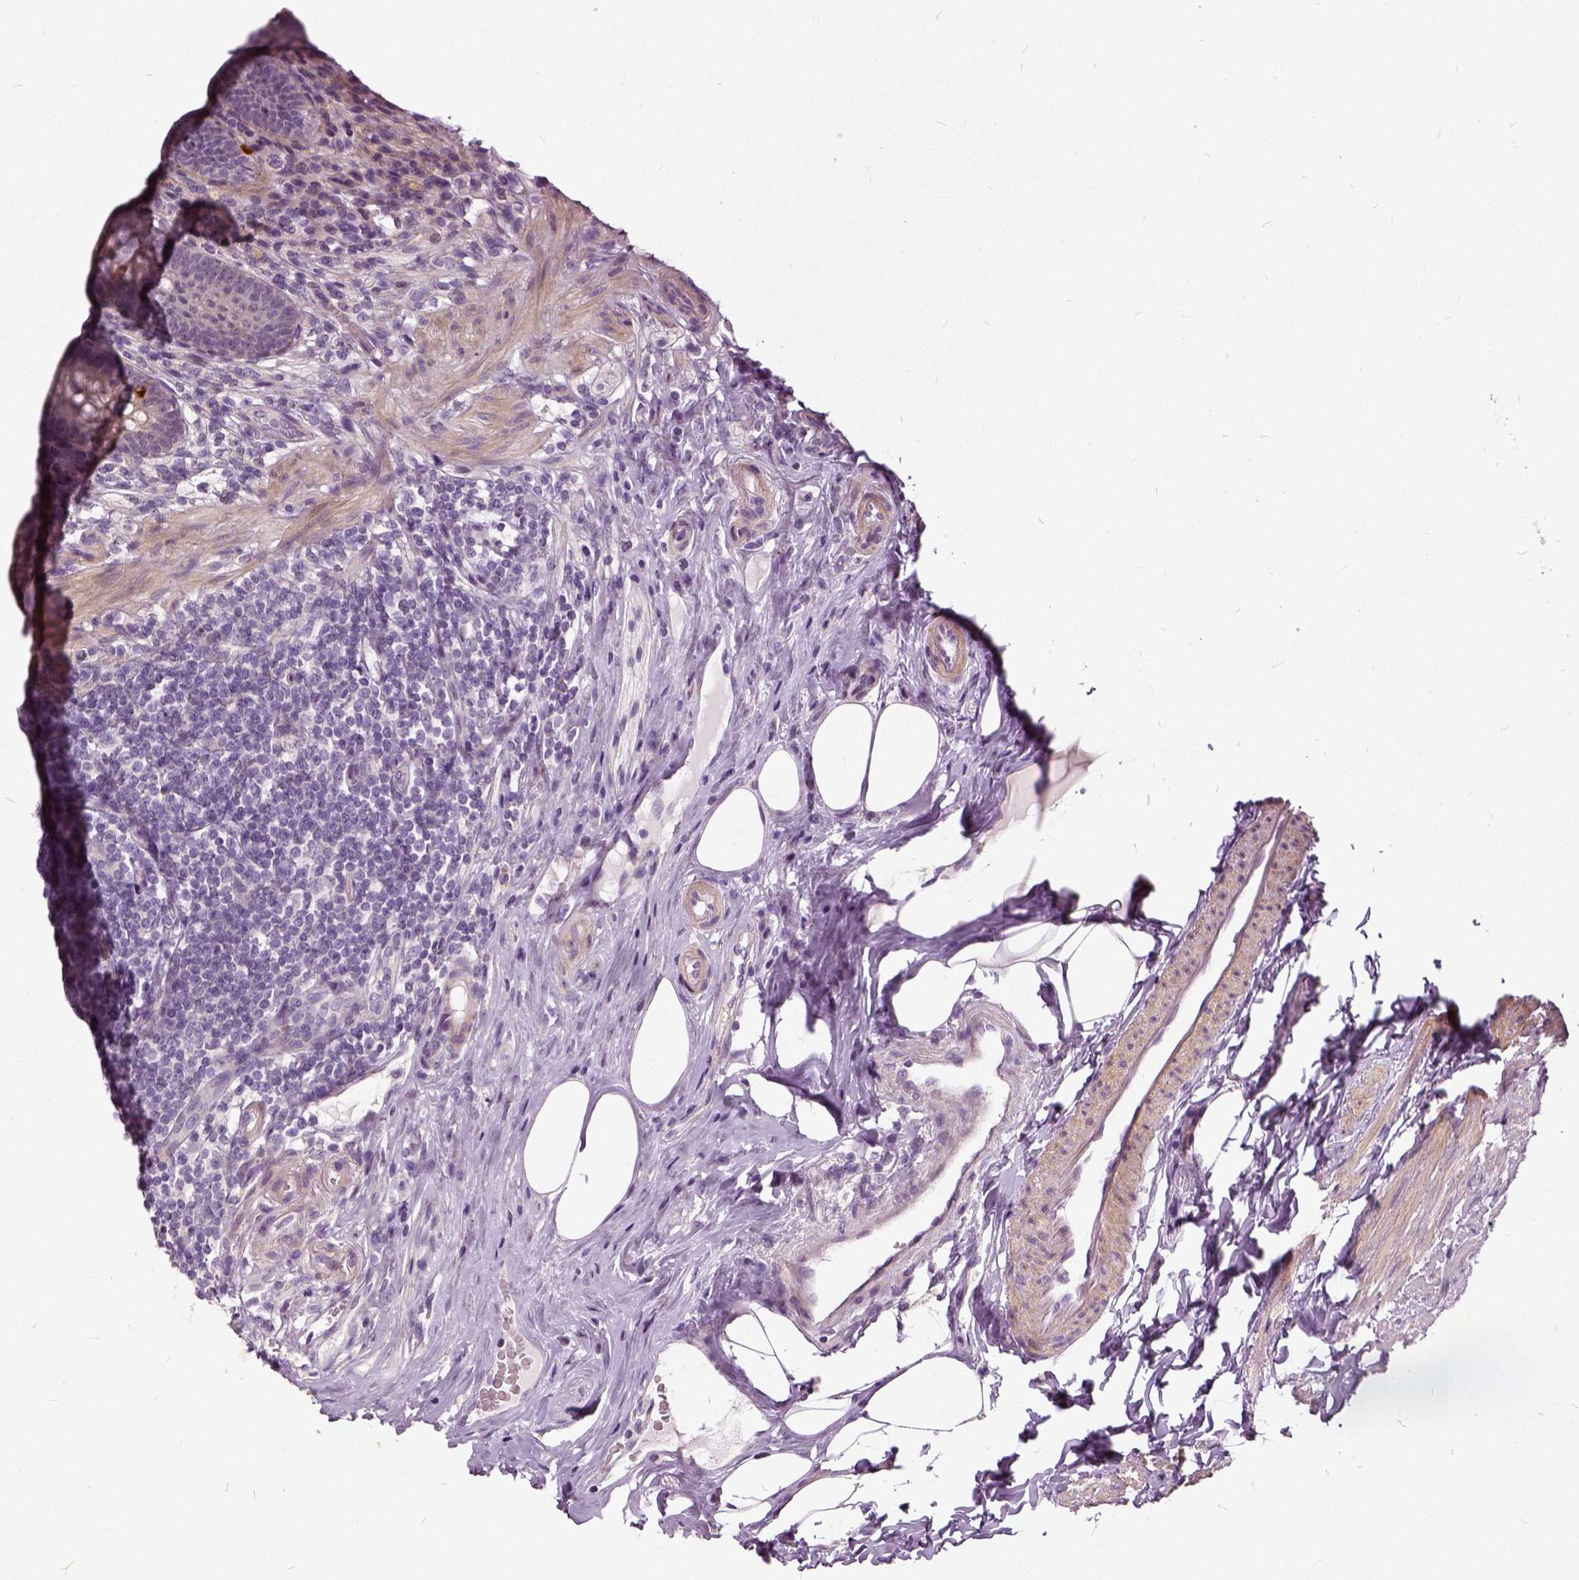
{"staining": {"intensity": "moderate", "quantity": "25%-75%", "location": "cytoplasmic/membranous"}, "tissue": "appendix", "cell_type": "Glandular cells", "image_type": "normal", "snomed": [{"axis": "morphology", "description": "Normal tissue, NOS"}, {"axis": "topography", "description": "Appendix"}], "caption": "Immunohistochemical staining of benign appendix reveals moderate cytoplasmic/membranous protein staining in approximately 25%-75% of glandular cells. (DAB IHC, brown staining for protein, blue staining for nuclei).", "gene": "ILRUN", "patient": {"sex": "male", "age": 47}}